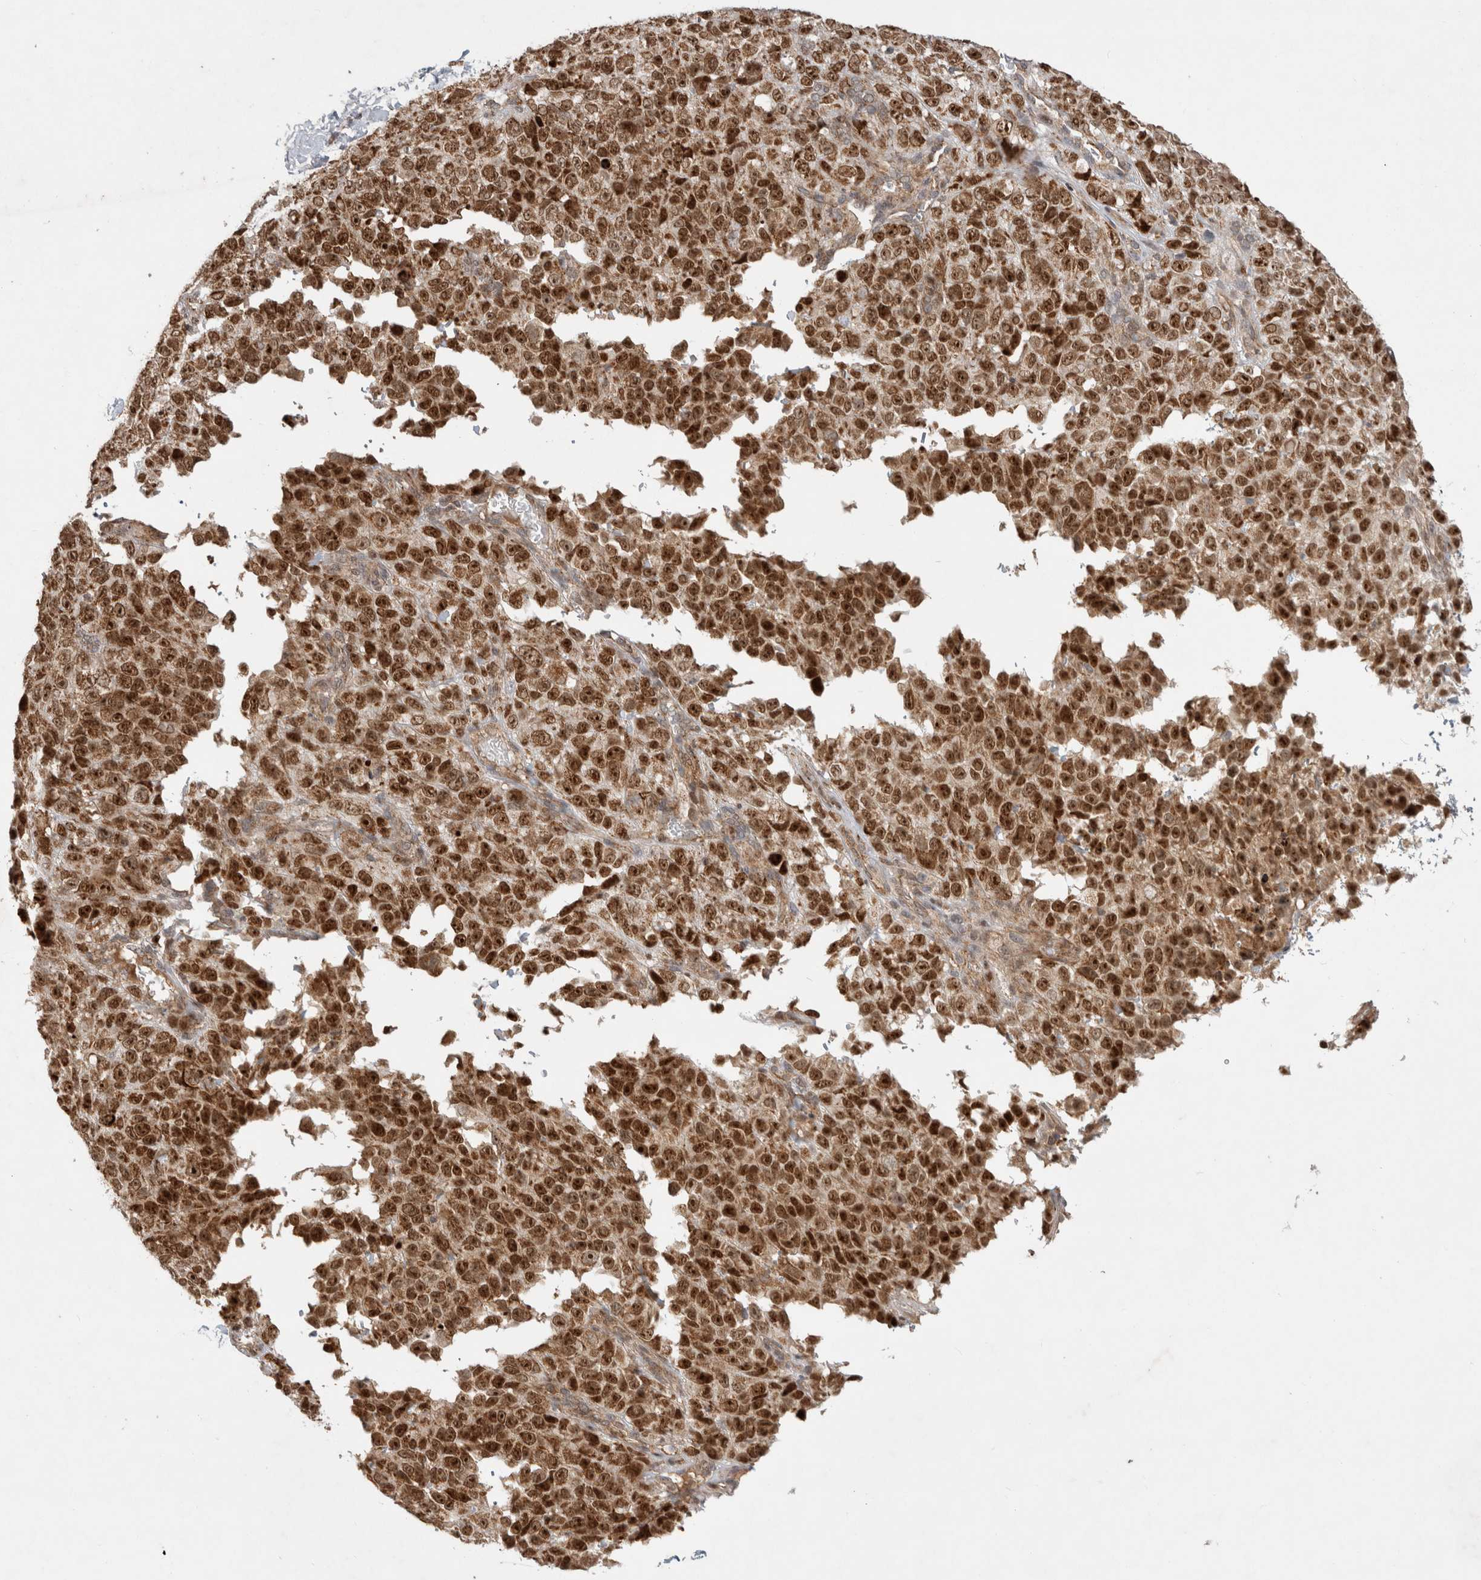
{"staining": {"intensity": "strong", "quantity": ">75%", "location": "cytoplasmic/membranous,nuclear"}, "tissue": "melanoma", "cell_type": "Tumor cells", "image_type": "cancer", "snomed": [{"axis": "morphology", "description": "Malignant melanoma, Metastatic site"}, {"axis": "topography", "description": "Skin"}], "caption": "Protein expression analysis of human malignant melanoma (metastatic site) reveals strong cytoplasmic/membranous and nuclear expression in approximately >75% of tumor cells. (DAB (3,3'-diaminobenzidine) IHC, brown staining for protein, blue staining for nuclei).", "gene": "INSRR", "patient": {"sex": "female", "age": 72}}